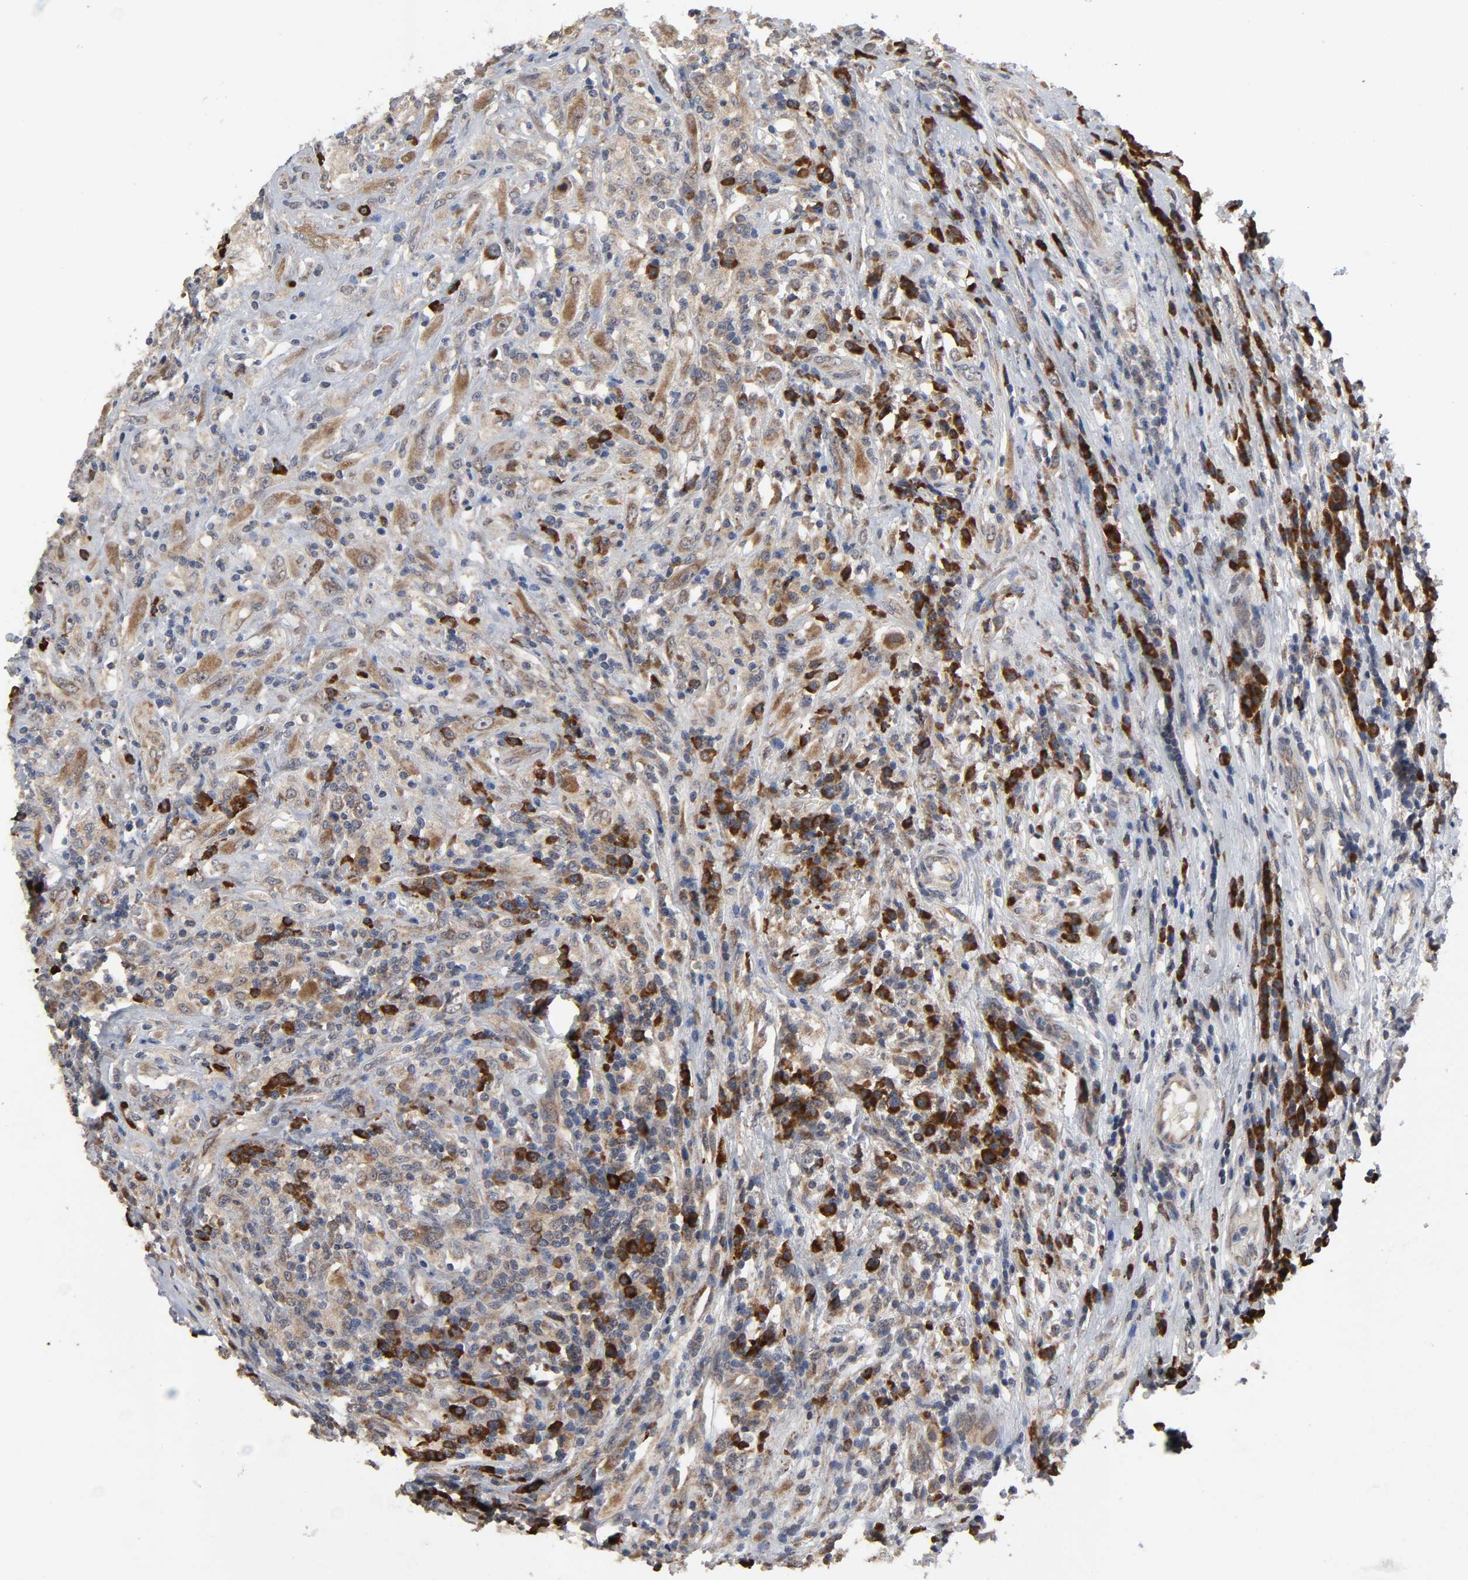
{"staining": {"intensity": "moderate", "quantity": ">75%", "location": "cytoplasmic/membranous"}, "tissue": "testis cancer", "cell_type": "Tumor cells", "image_type": "cancer", "snomed": [{"axis": "morphology", "description": "Necrosis, NOS"}, {"axis": "morphology", "description": "Carcinoma, Embryonal, NOS"}, {"axis": "topography", "description": "Testis"}], "caption": "The micrograph reveals a brown stain indicating the presence of a protein in the cytoplasmic/membranous of tumor cells in testis cancer (embryonal carcinoma).", "gene": "SLC30A9", "patient": {"sex": "male", "age": 19}}